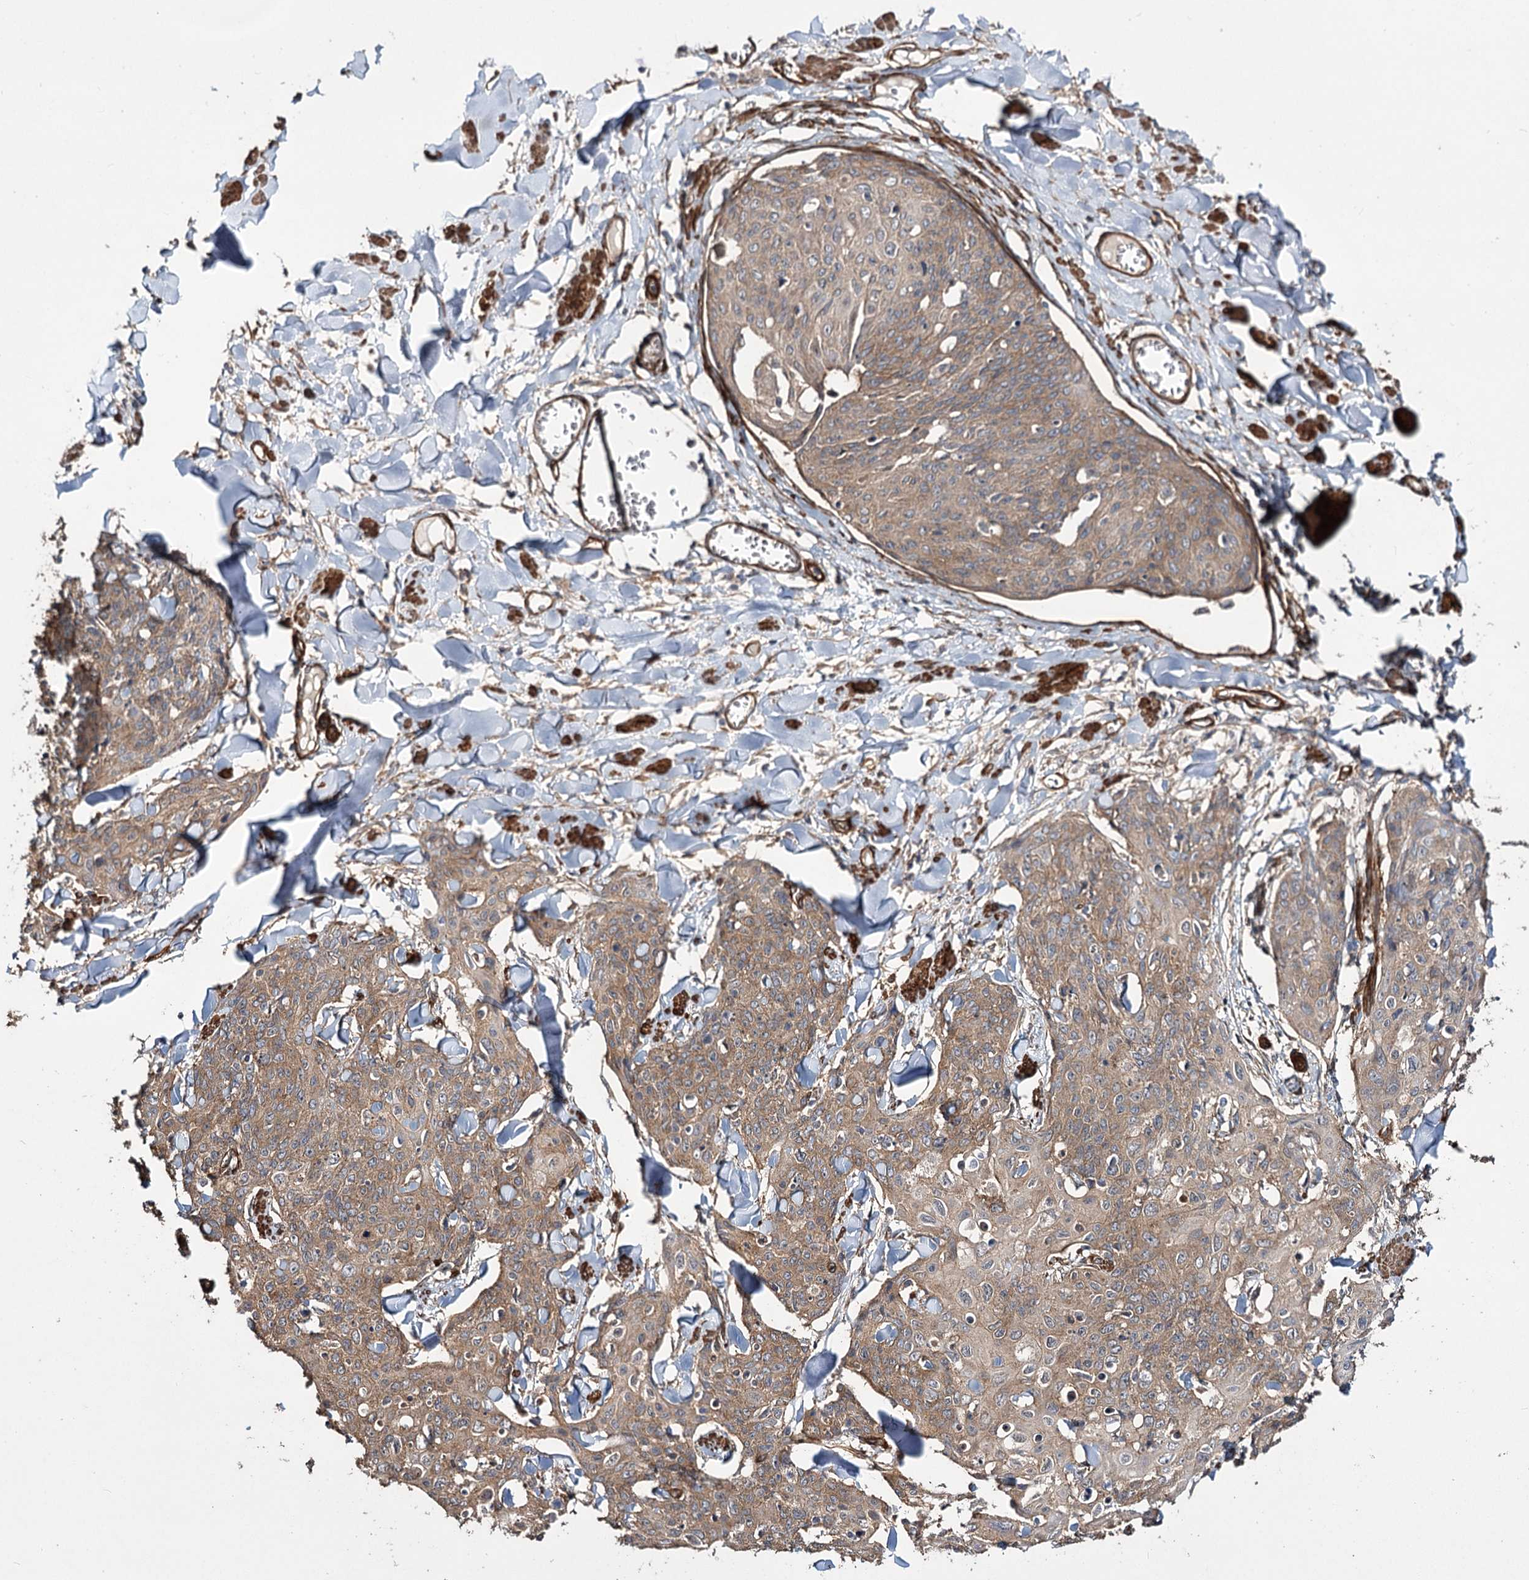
{"staining": {"intensity": "moderate", "quantity": ">75%", "location": "cytoplasmic/membranous"}, "tissue": "skin cancer", "cell_type": "Tumor cells", "image_type": "cancer", "snomed": [{"axis": "morphology", "description": "Squamous cell carcinoma, NOS"}, {"axis": "topography", "description": "Skin"}, {"axis": "topography", "description": "Vulva"}], "caption": "A medium amount of moderate cytoplasmic/membranous staining is present in about >75% of tumor cells in skin cancer (squamous cell carcinoma) tissue.", "gene": "MYO1C", "patient": {"sex": "female", "age": 85}}